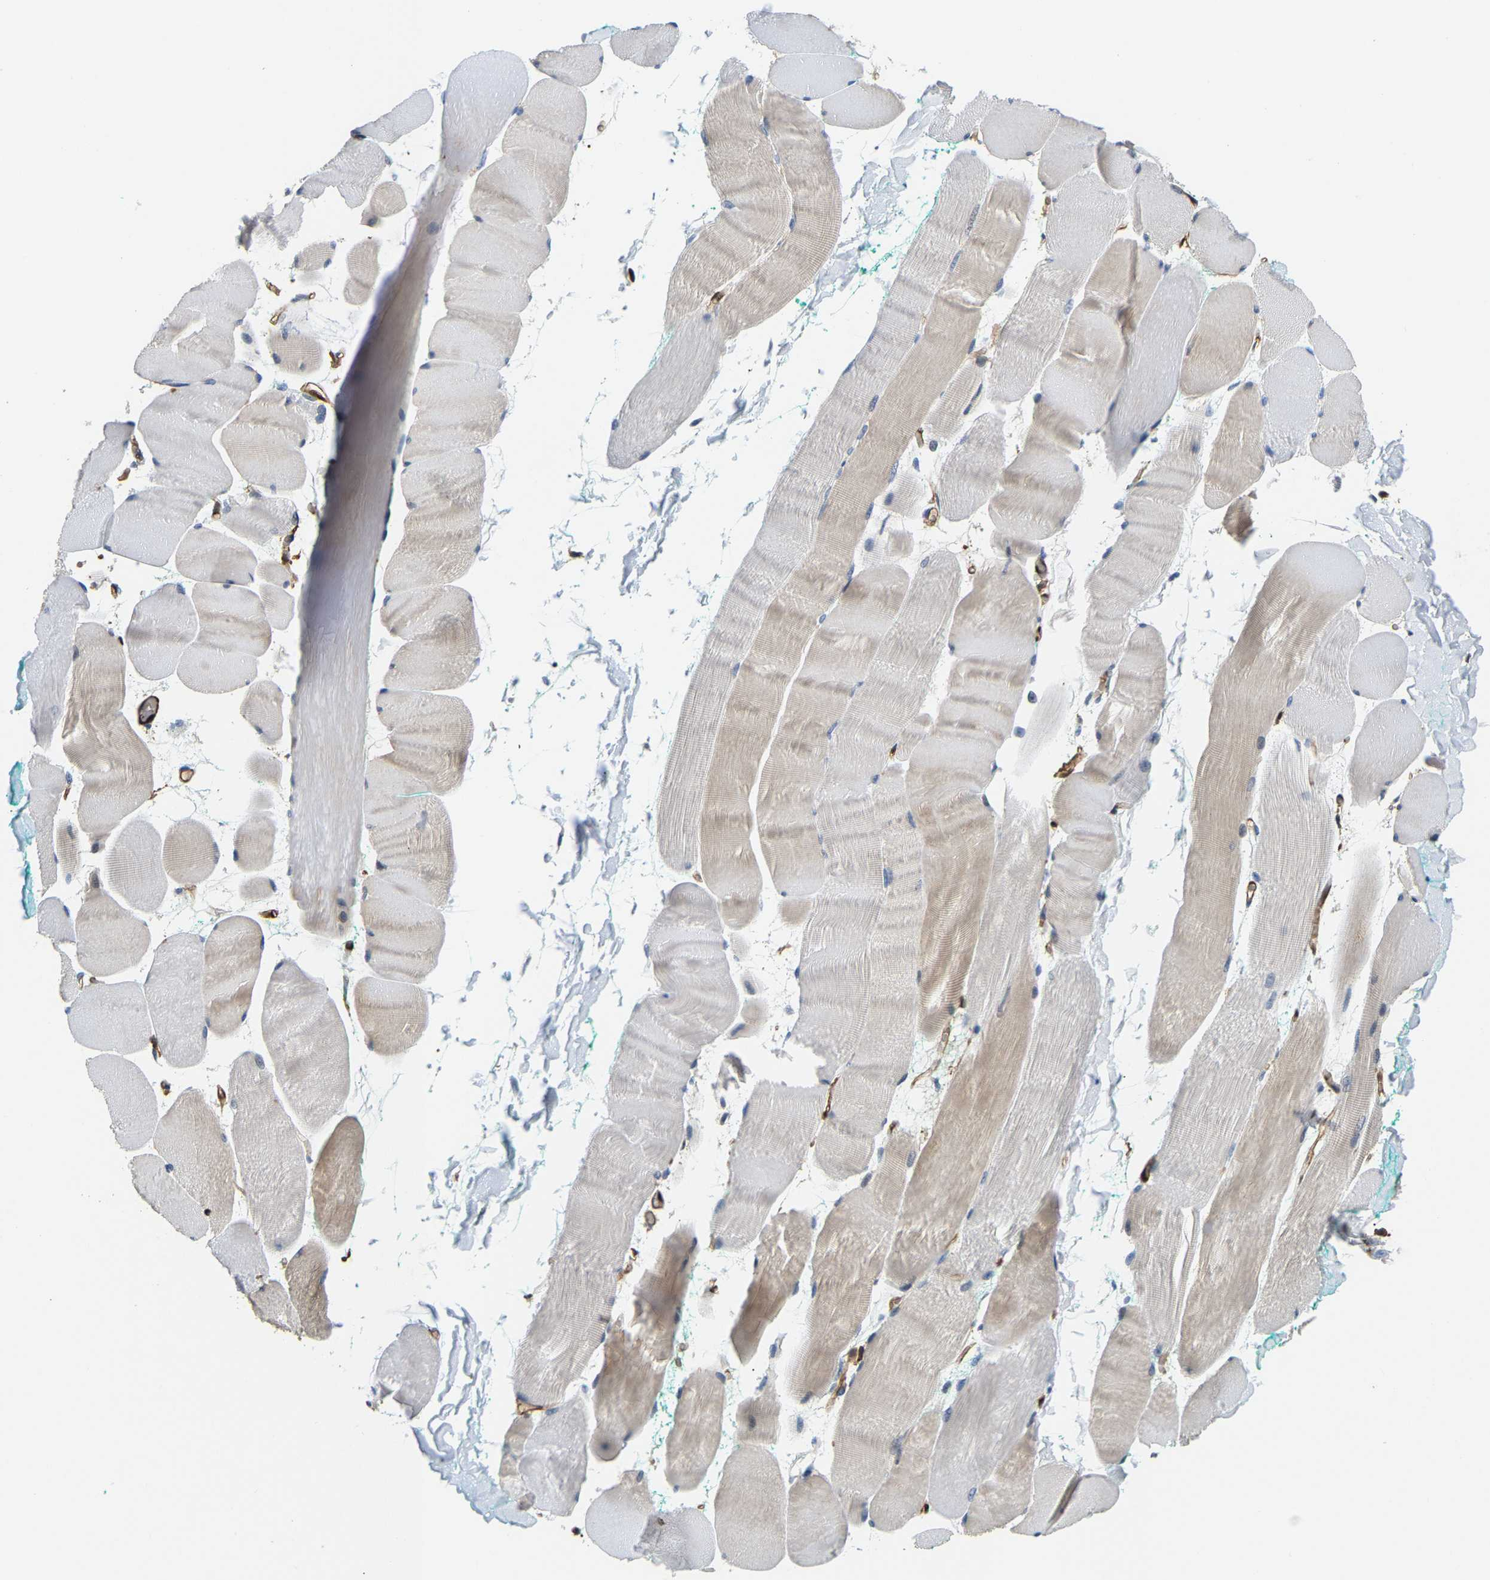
{"staining": {"intensity": "weak", "quantity": "<25%", "location": "cytoplasmic/membranous"}, "tissue": "skeletal muscle", "cell_type": "Myocytes", "image_type": "normal", "snomed": [{"axis": "morphology", "description": "Normal tissue, NOS"}, {"axis": "morphology", "description": "Squamous cell carcinoma, NOS"}, {"axis": "topography", "description": "Skeletal muscle"}], "caption": "A micrograph of human skeletal muscle is negative for staining in myocytes. (Brightfield microscopy of DAB (3,3'-diaminobenzidine) immunohistochemistry at high magnification).", "gene": "GIMAP7", "patient": {"sex": "male", "age": 51}}